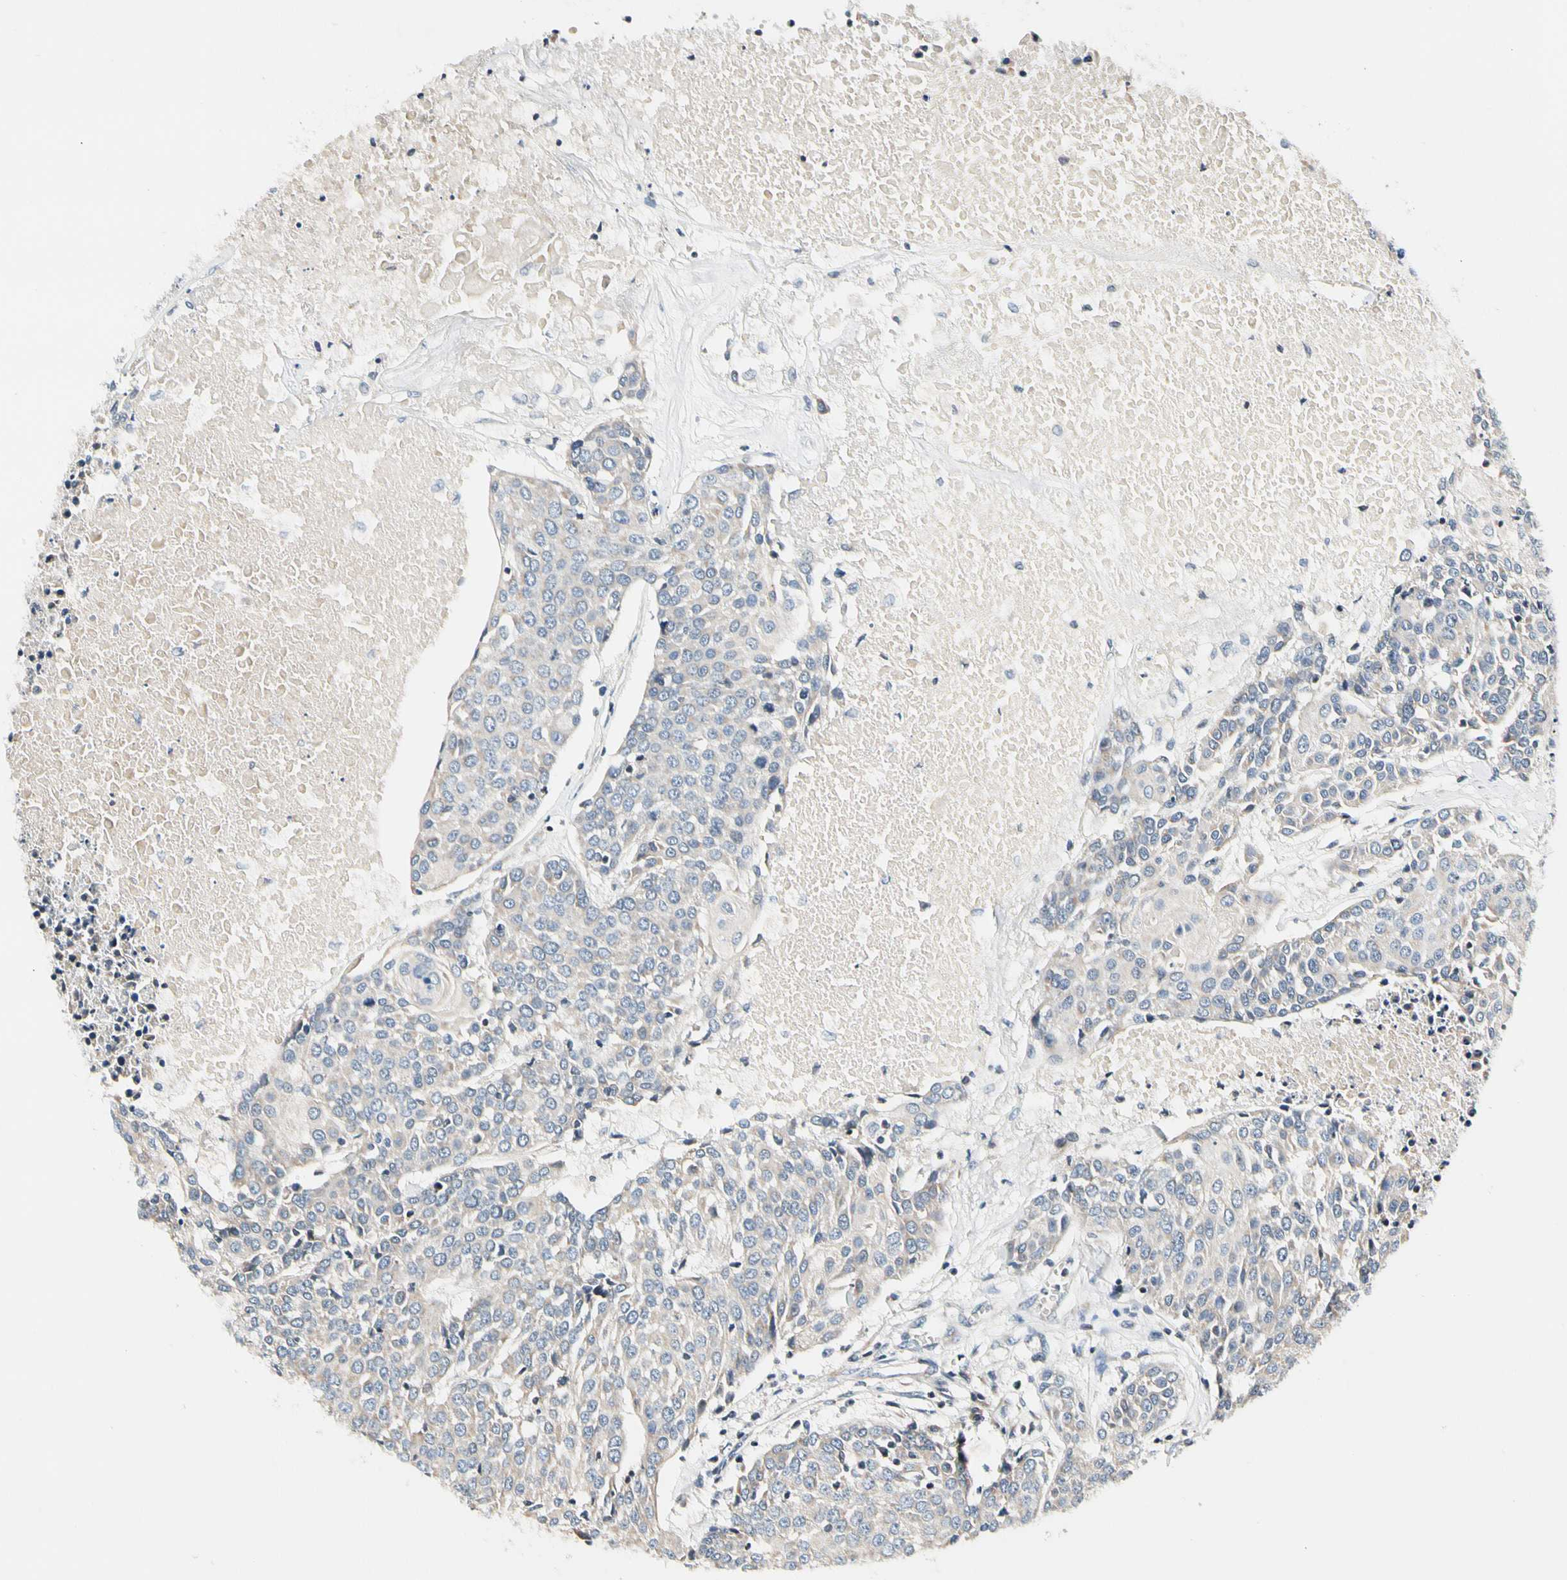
{"staining": {"intensity": "negative", "quantity": "none", "location": "none"}, "tissue": "urothelial cancer", "cell_type": "Tumor cells", "image_type": "cancer", "snomed": [{"axis": "morphology", "description": "Urothelial carcinoma, High grade"}, {"axis": "topography", "description": "Urinary bladder"}], "caption": "The histopathology image reveals no staining of tumor cells in urothelial cancer.", "gene": "SOX30", "patient": {"sex": "female", "age": 85}}